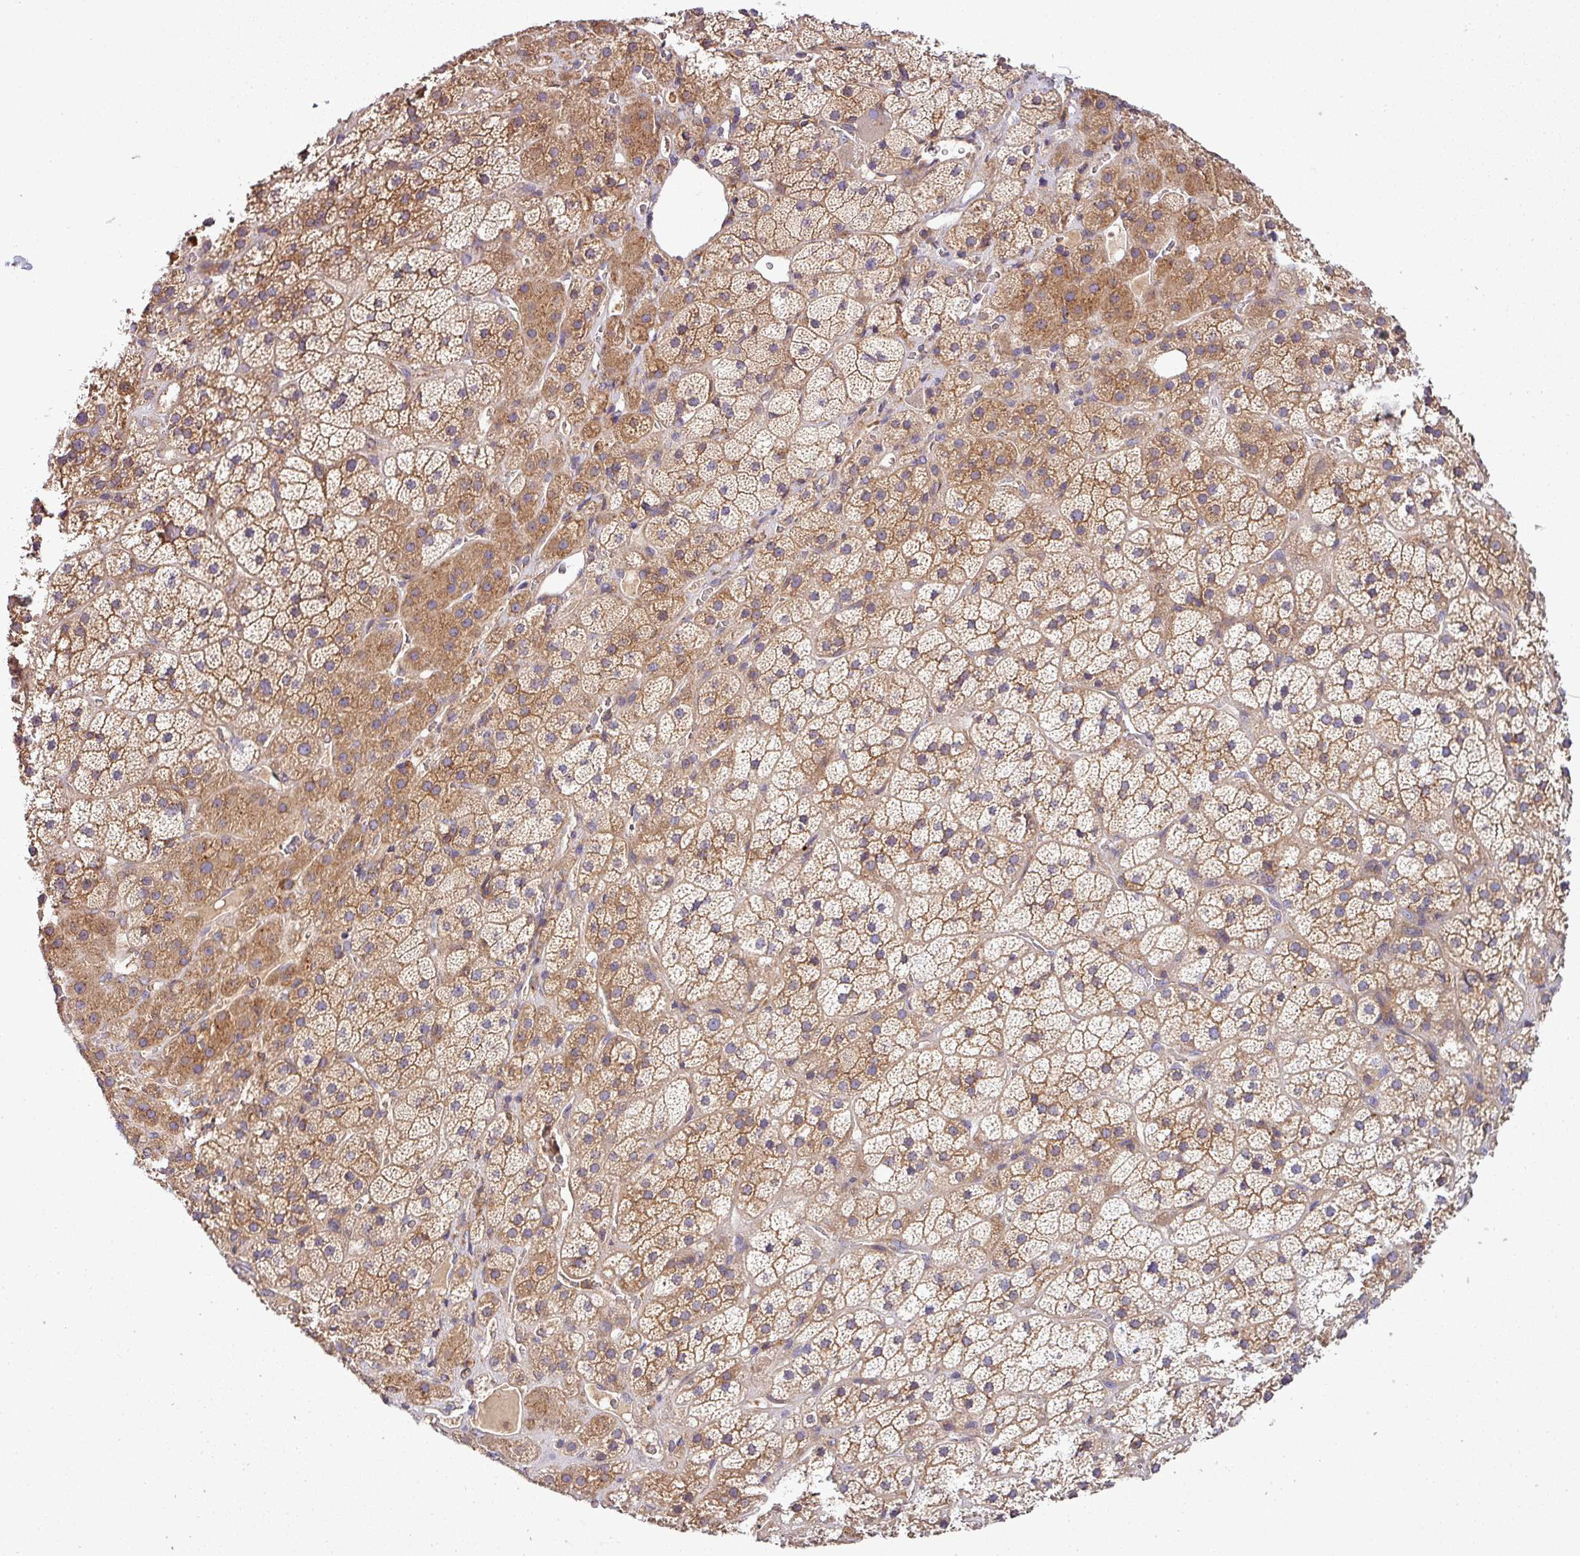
{"staining": {"intensity": "moderate", "quantity": ">75%", "location": "cytoplasmic/membranous"}, "tissue": "adrenal gland", "cell_type": "Glandular cells", "image_type": "normal", "snomed": [{"axis": "morphology", "description": "Normal tissue, NOS"}, {"axis": "topography", "description": "Adrenal gland"}], "caption": "Immunohistochemical staining of benign human adrenal gland exhibits >75% levels of moderate cytoplasmic/membranous protein positivity in about >75% of glandular cells. (DAB IHC with brightfield microscopy, high magnification).", "gene": "LRRC74B", "patient": {"sex": "male", "age": 57}}